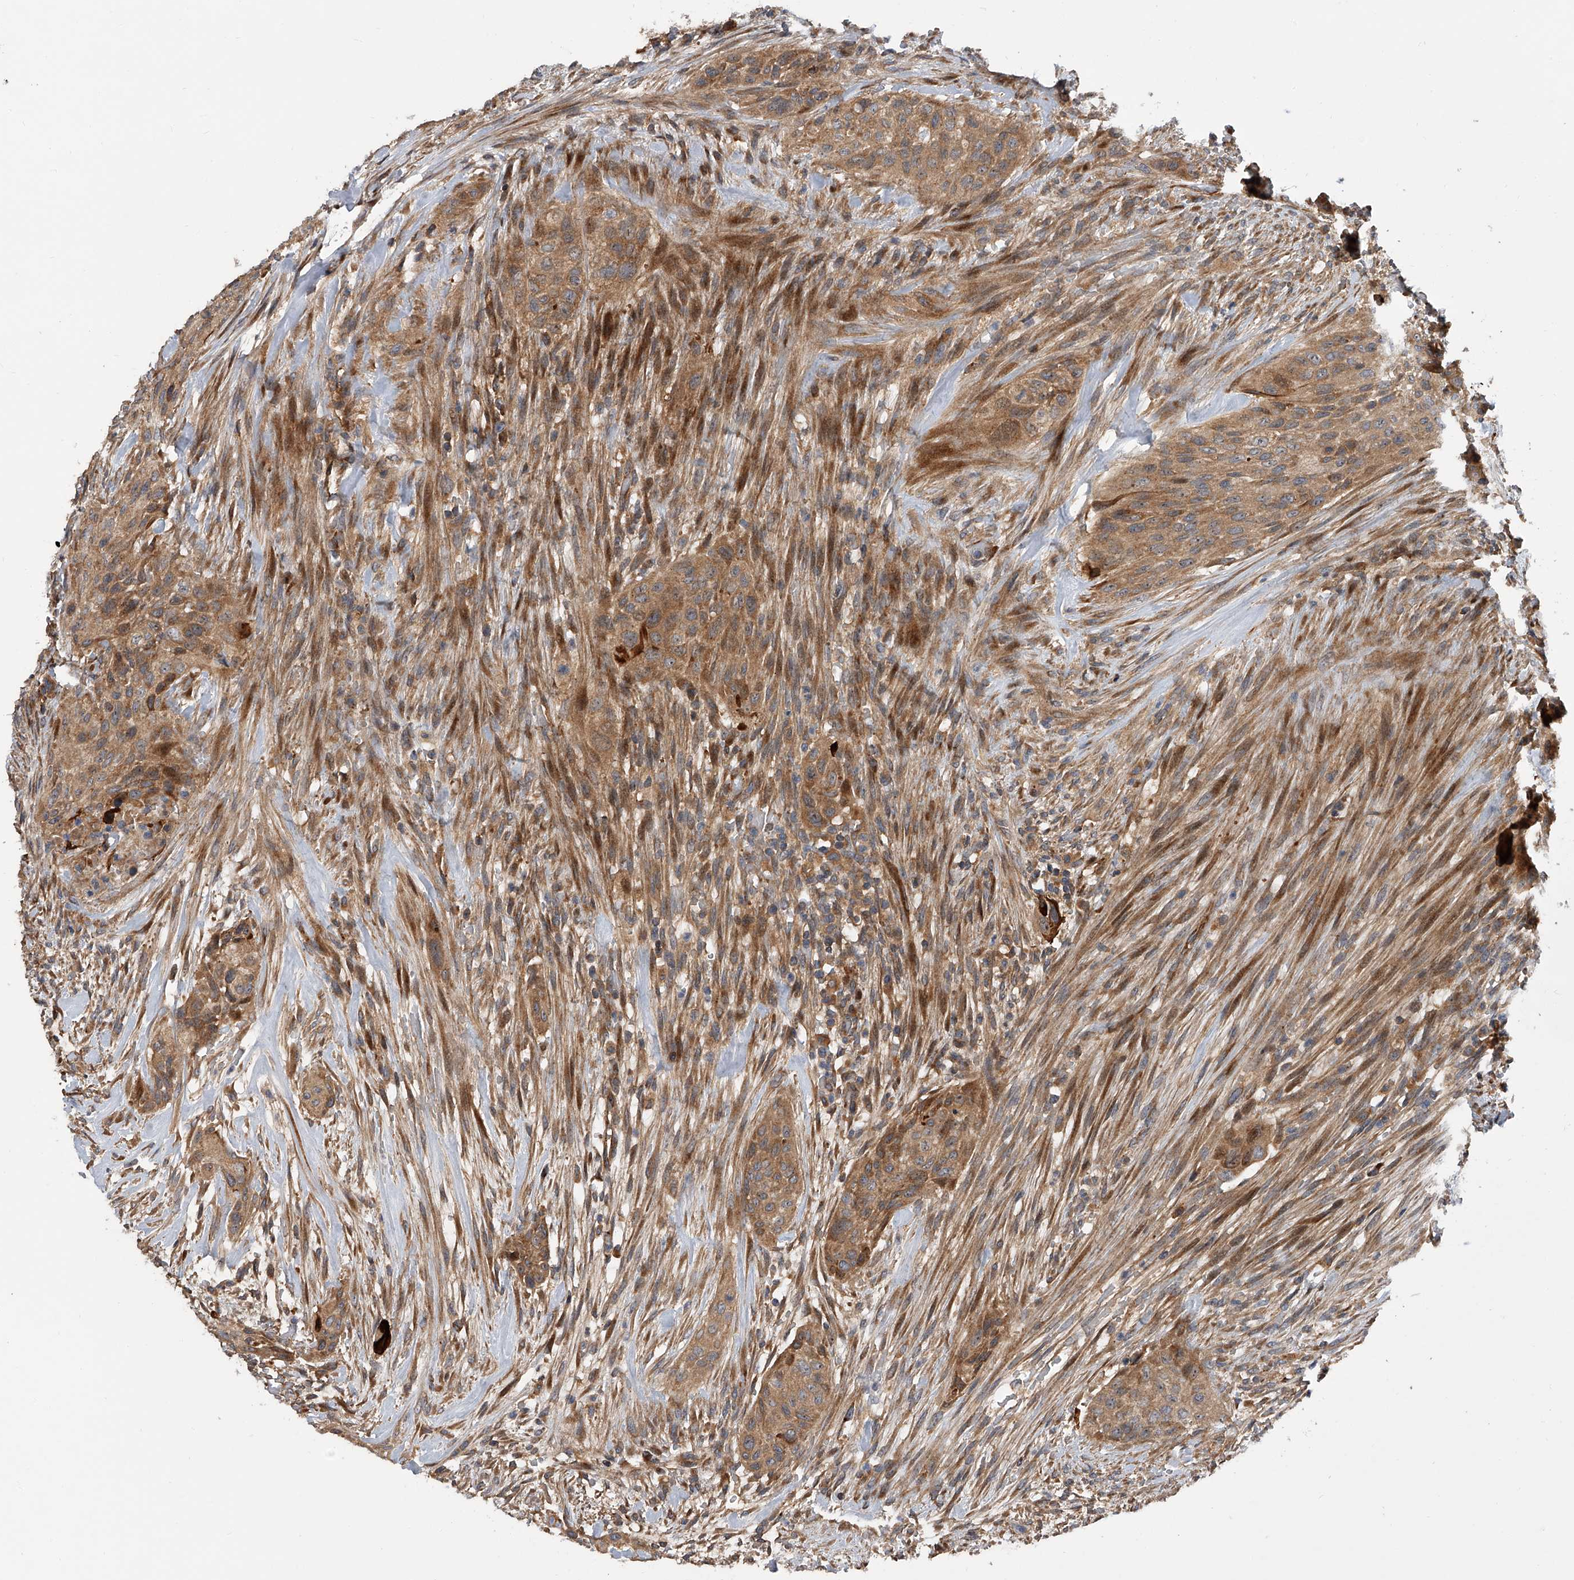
{"staining": {"intensity": "moderate", "quantity": ">75%", "location": "cytoplasmic/membranous"}, "tissue": "urothelial cancer", "cell_type": "Tumor cells", "image_type": "cancer", "snomed": [{"axis": "morphology", "description": "Urothelial carcinoma, High grade"}, {"axis": "topography", "description": "Urinary bladder"}], "caption": "An image of human urothelial cancer stained for a protein exhibits moderate cytoplasmic/membranous brown staining in tumor cells.", "gene": "USP47", "patient": {"sex": "male", "age": 35}}